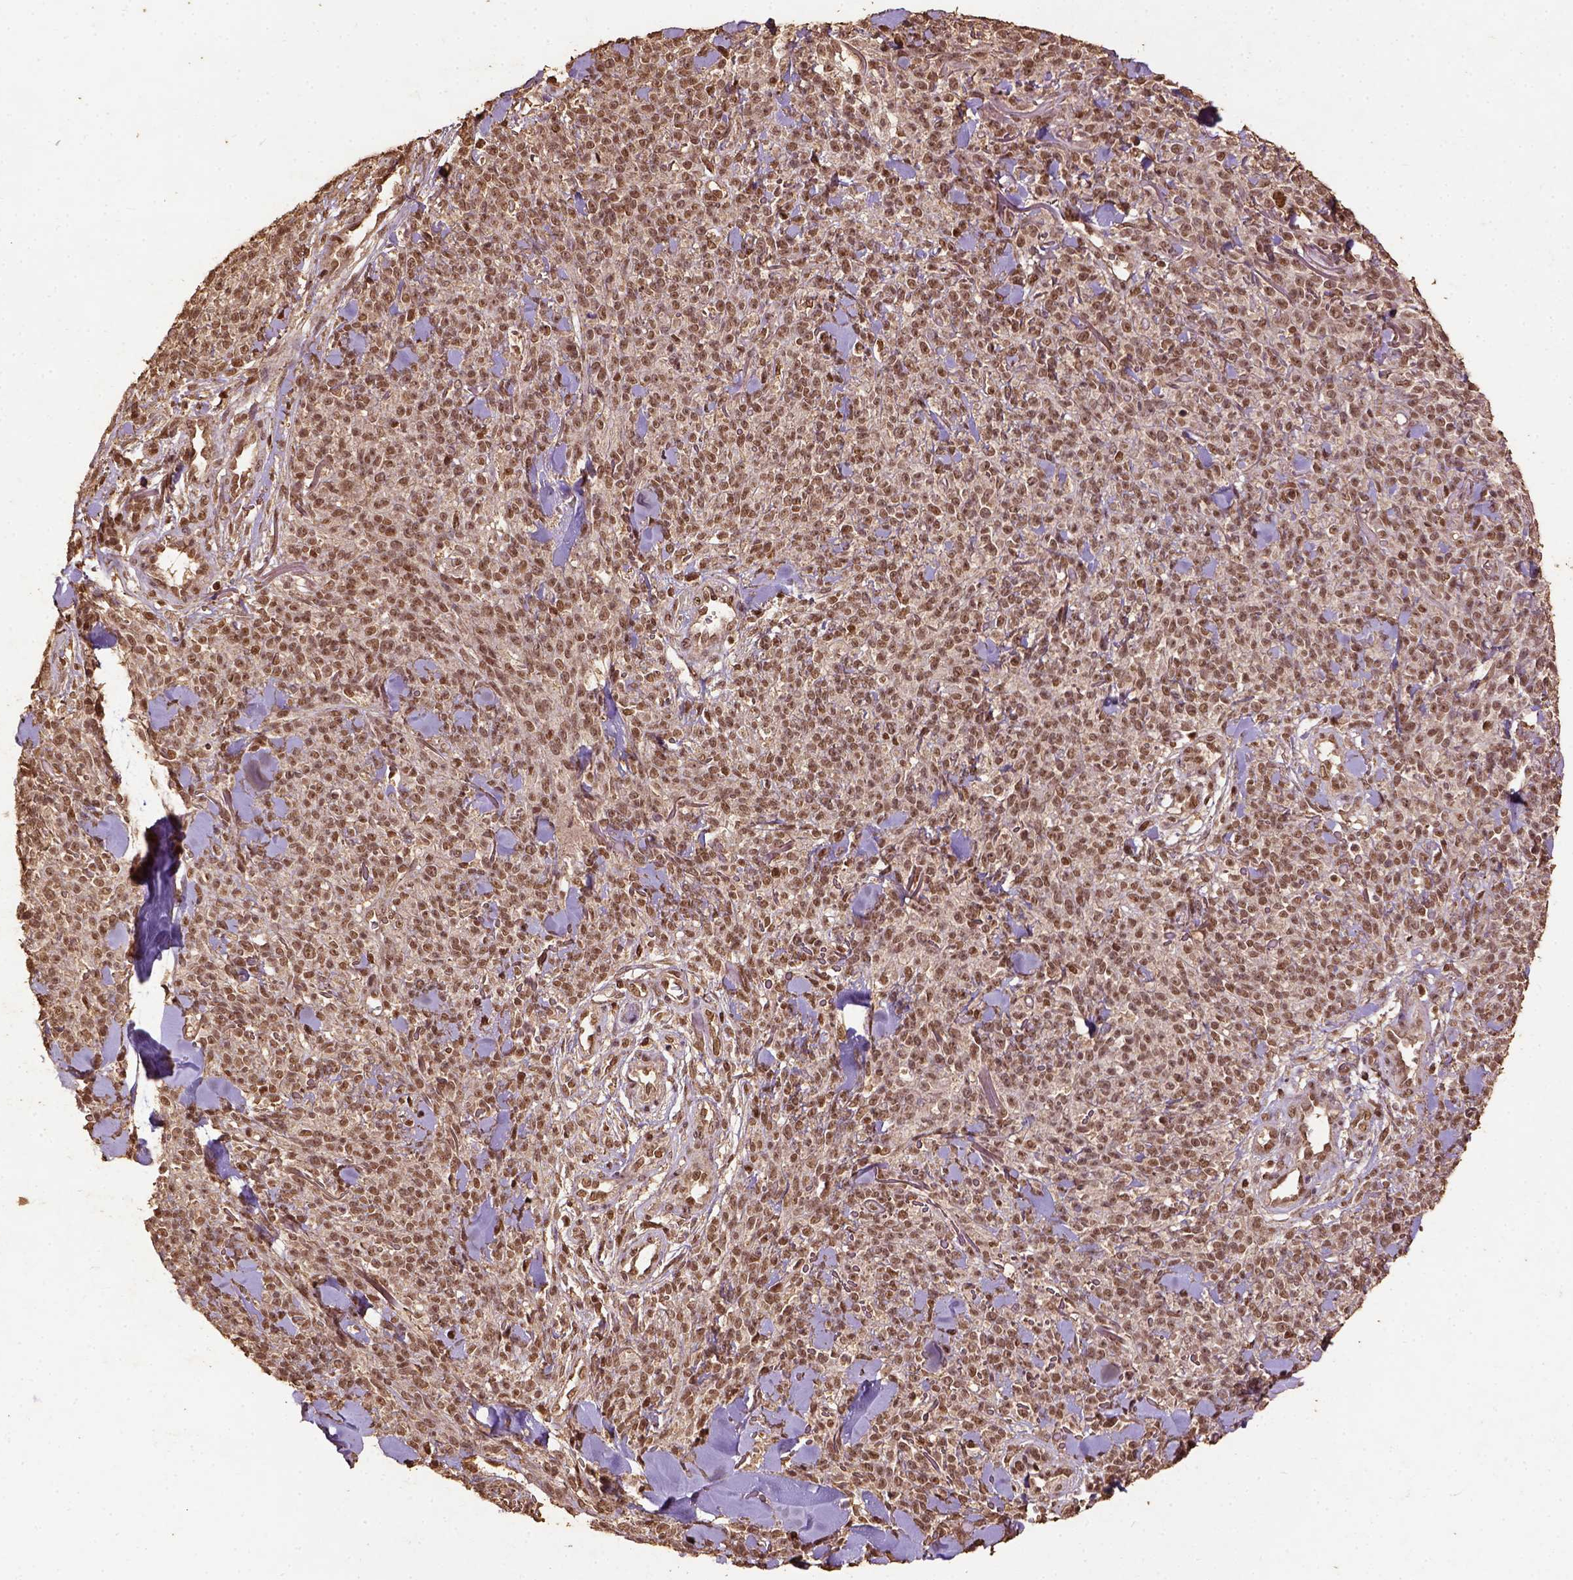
{"staining": {"intensity": "moderate", "quantity": ">75%", "location": "nuclear"}, "tissue": "melanoma", "cell_type": "Tumor cells", "image_type": "cancer", "snomed": [{"axis": "morphology", "description": "Malignant melanoma, NOS"}, {"axis": "topography", "description": "Skin"}, {"axis": "topography", "description": "Skin of trunk"}], "caption": "A high-resolution photomicrograph shows immunohistochemistry staining of malignant melanoma, which reveals moderate nuclear expression in approximately >75% of tumor cells. (IHC, brightfield microscopy, high magnification).", "gene": "NACC1", "patient": {"sex": "male", "age": 74}}